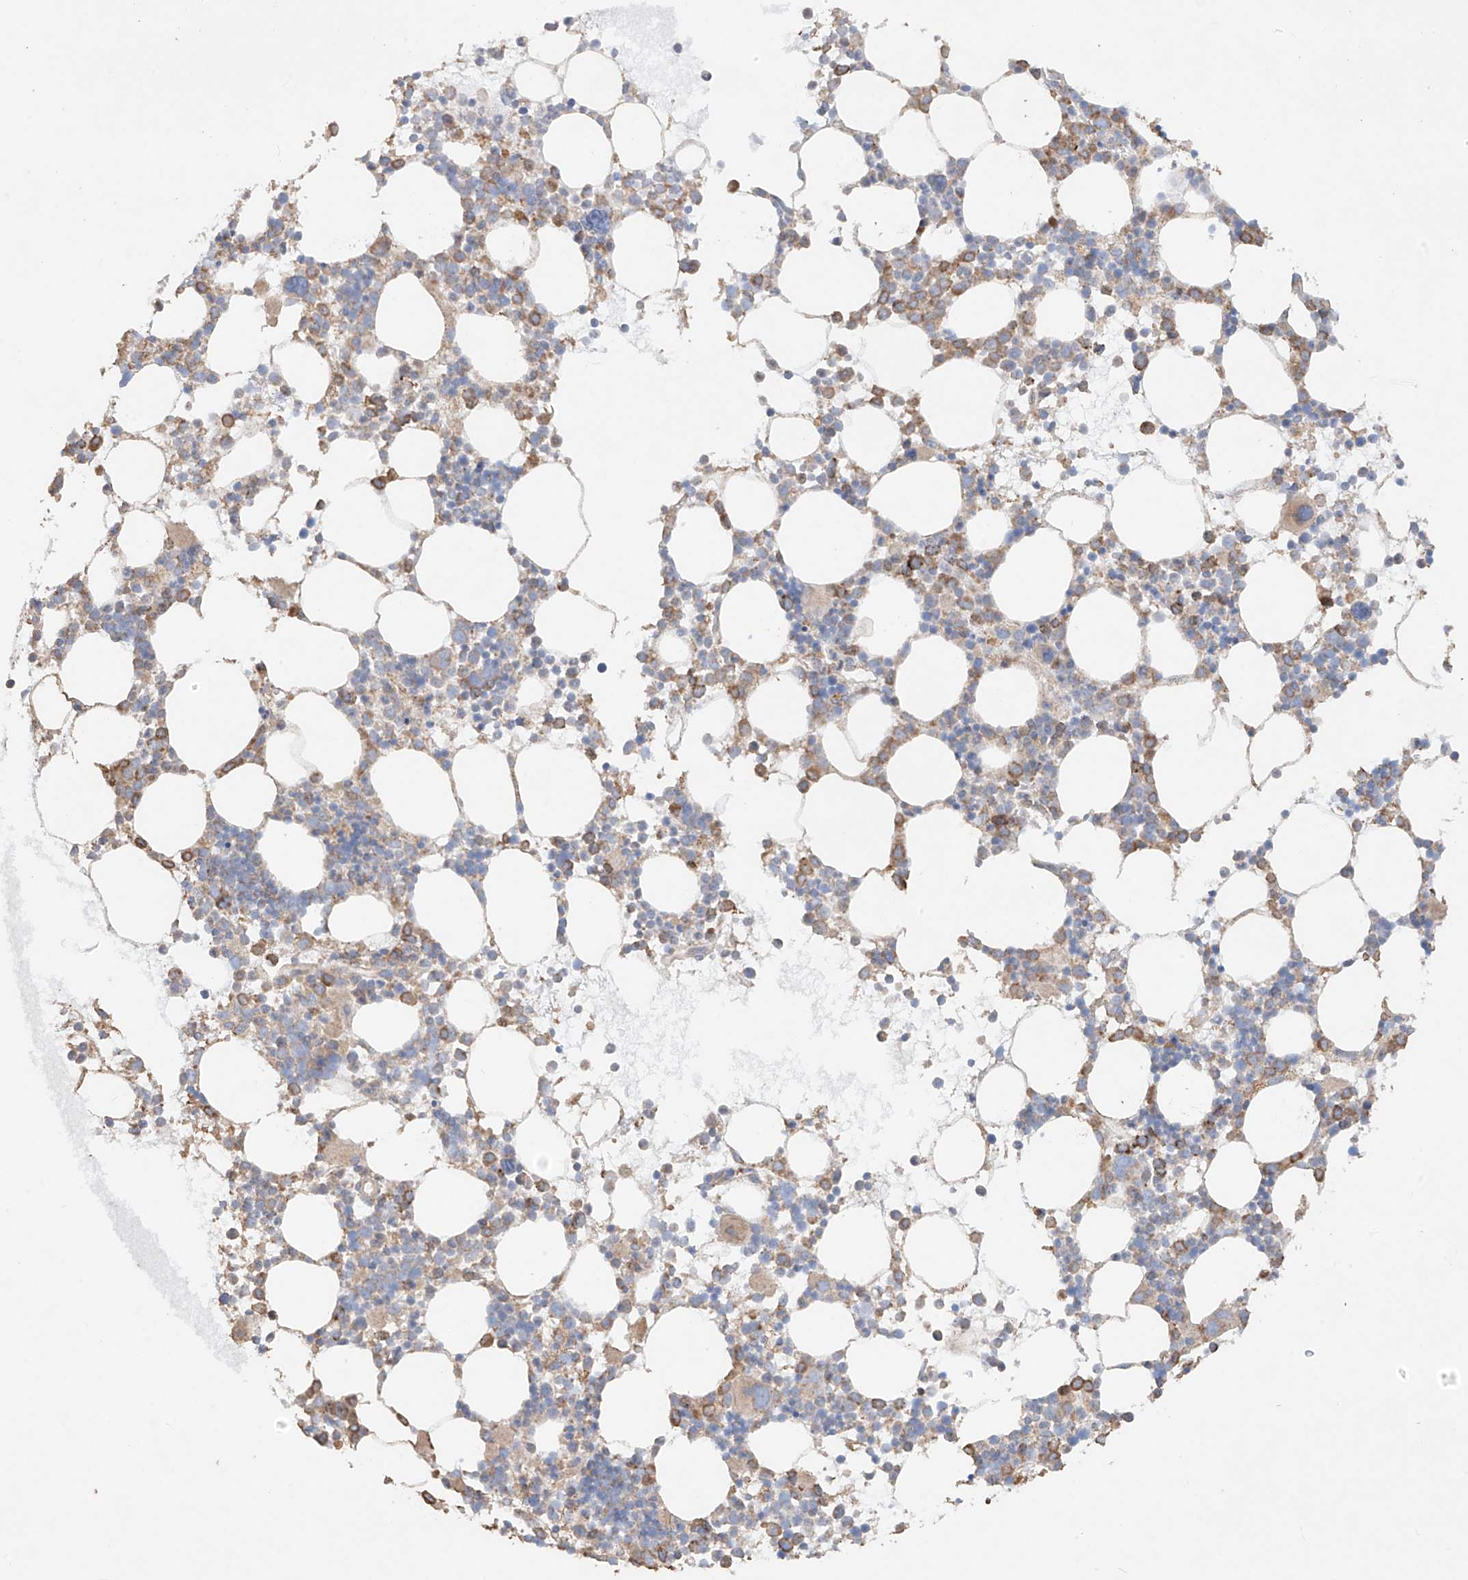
{"staining": {"intensity": "moderate", "quantity": "<25%", "location": "cytoplasmic/membranous"}, "tissue": "bone marrow", "cell_type": "Hematopoietic cells", "image_type": "normal", "snomed": [{"axis": "morphology", "description": "Normal tissue, NOS"}, {"axis": "topography", "description": "Bone marrow"}], "caption": "This is a micrograph of IHC staining of benign bone marrow, which shows moderate positivity in the cytoplasmic/membranous of hematopoietic cells.", "gene": "COLGALT2", "patient": {"sex": "female", "age": 62}}